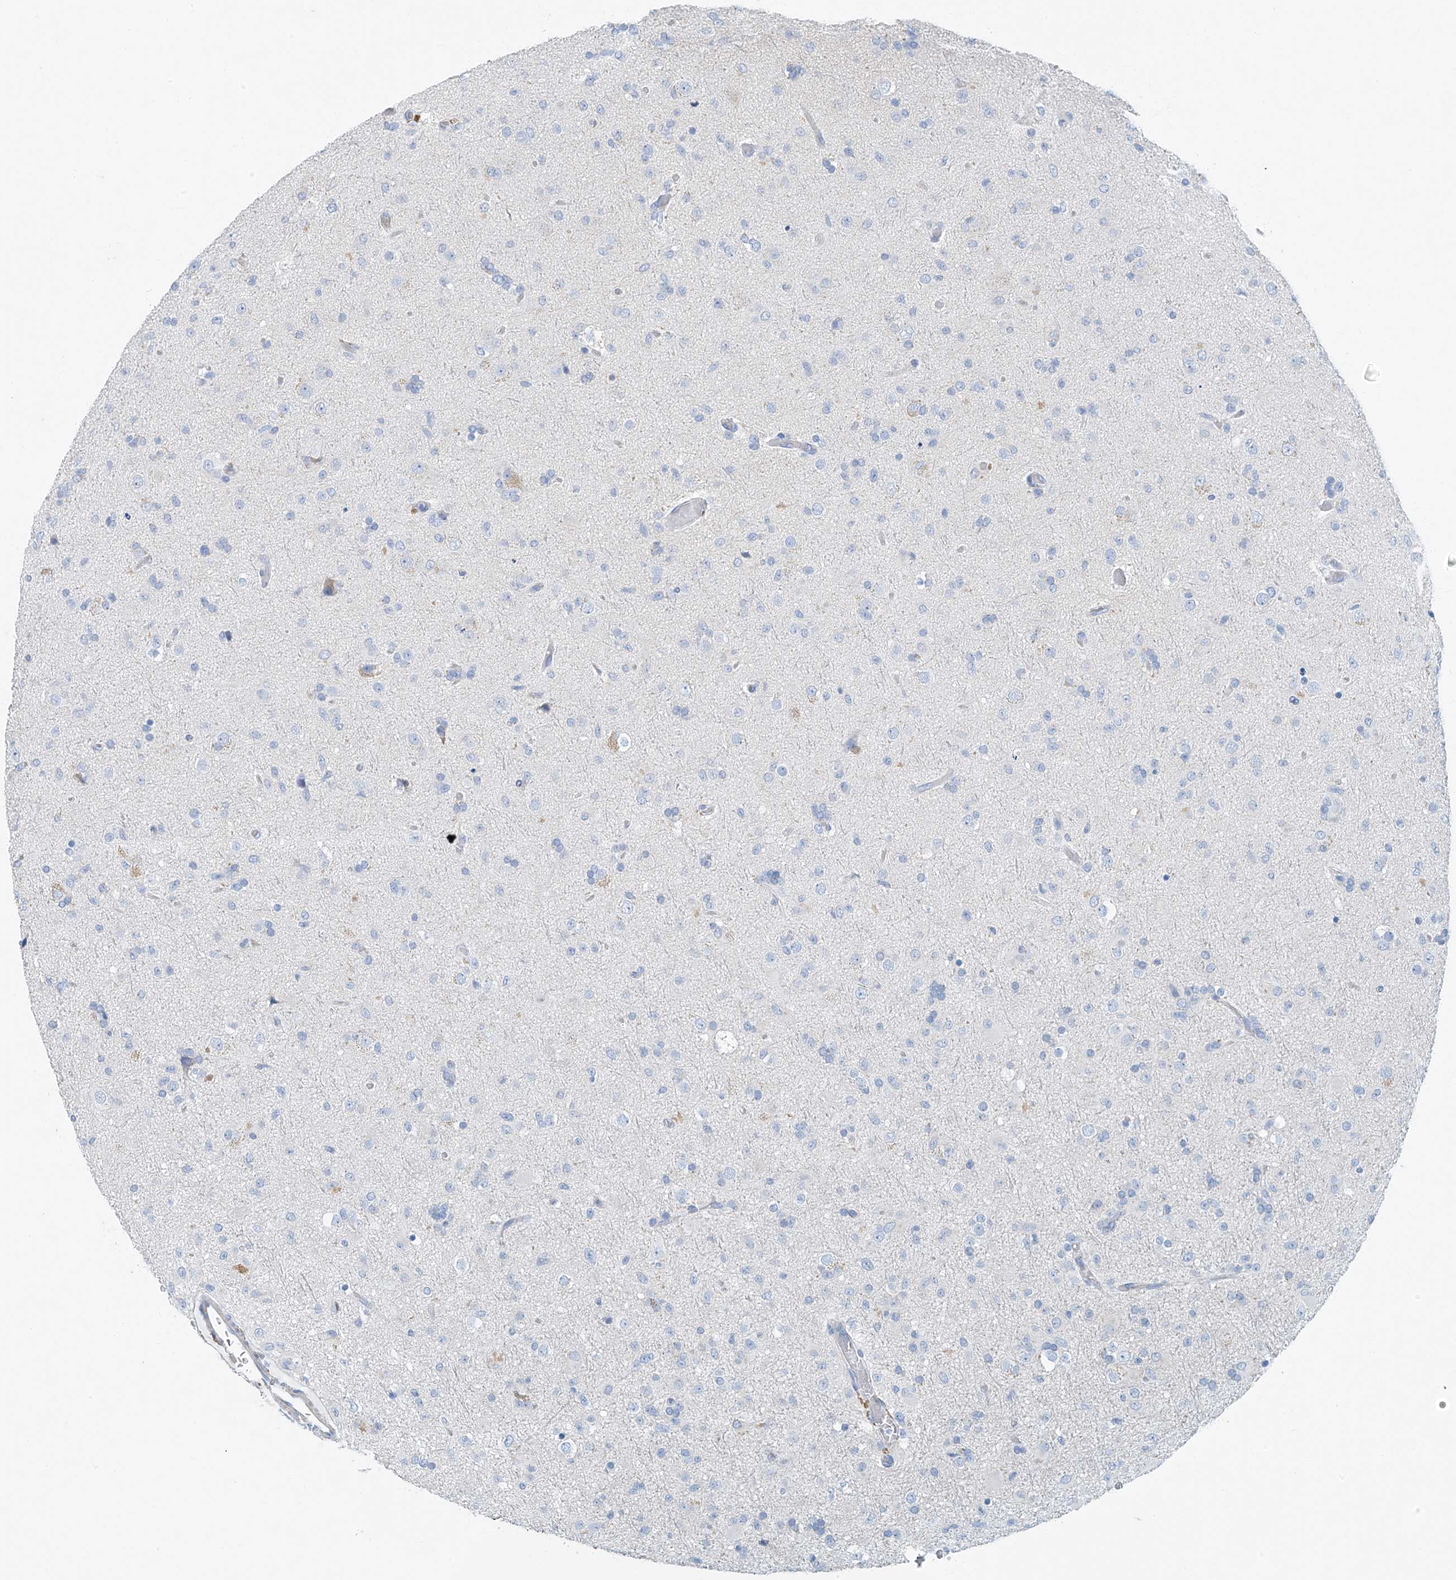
{"staining": {"intensity": "negative", "quantity": "none", "location": "none"}, "tissue": "glioma", "cell_type": "Tumor cells", "image_type": "cancer", "snomed": [{"axis": "morphology", "description": "Glioma, malignant, Low grade"}, {"axis": "topography", "description": "Brain"}], "caption": "Tumor cells are negative for protein expression in human malignant glioma (low-grade). (Brightfield microscopy of DAB immunohistochemistry at high magnification).", "gene": "C1orf87", "patient": {"sex": "male", "age": 65}}